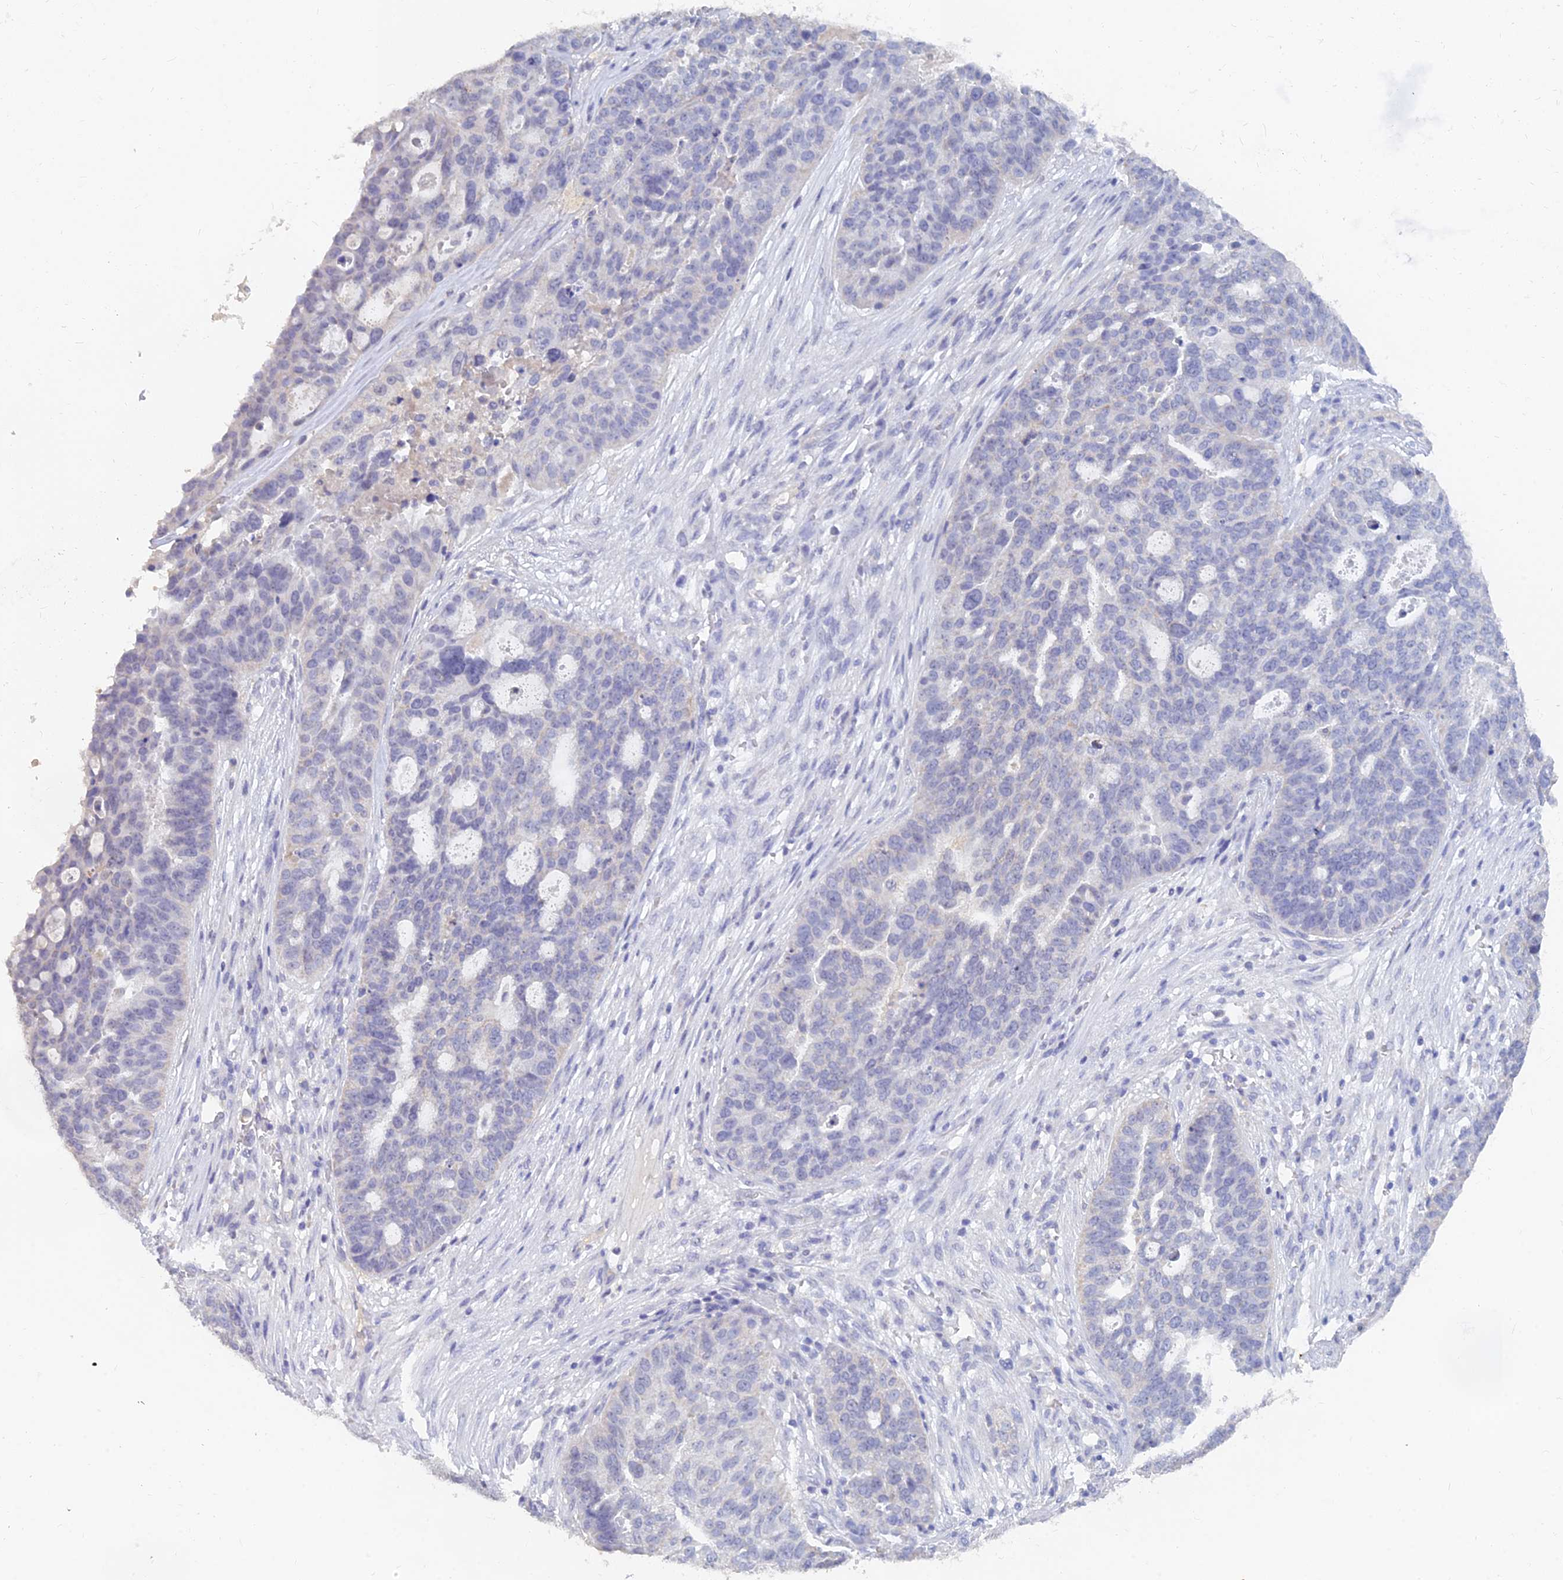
{"staining": {"intensity": "negative", "quantity": "none", "location": "none"}, "tissue": "ovarian cancer", "cell_type": "Tumor cells", "image_type": "cancer", "snomed": [{"axis": "morphology", "description": "Cystadenocarcinoma, serous, NOS"}, {"axis": "topography", "description": "Ovary"}], "caption": "An image of human ovarian serous cystadenocarcinoma is negative for staining in tumor cells.", "gene": "LRIF1", "patient": {"sex": "female", "age": 59}}